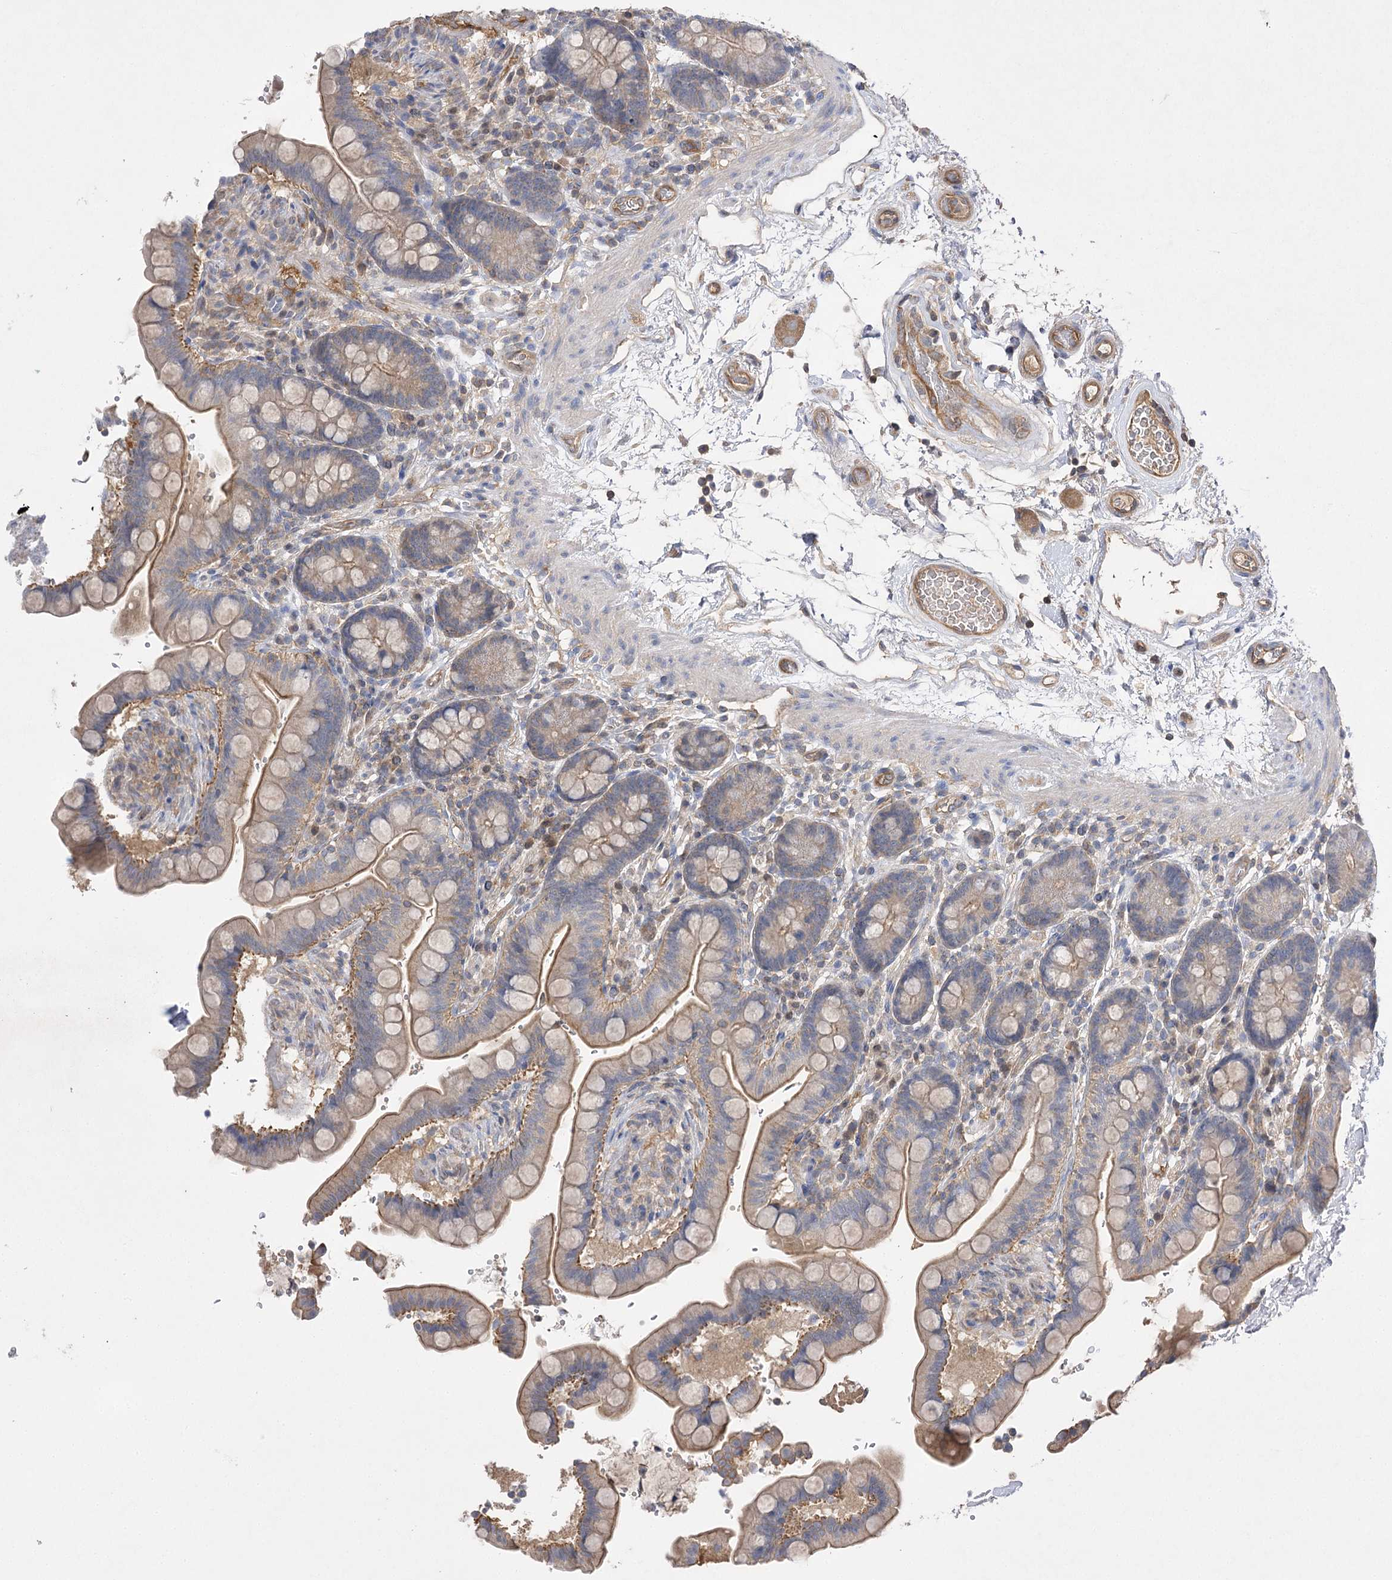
{"staining": {"intensity": "moderate", "quantity": ">75%", "location": "cytoplasmic/membranous"}, "tissue": "colon", "cell_type": "Endothelial cells", "image_type": "normal", "snomed": [{"axis": "morphology", "description": "Normal tissue, NOS"}, {"axis": "topography", "description": "Smooth muscle"}, {"axis": "topography", "description": "Colon"}], "caption": "DAB immunohistochemical staining of unremarkable human colon exhibits moderate cytoplasmic/membranous protein expression in approximately >75% of endothelial cells.", "gene": "BCR", "patient": {"sex": "male", "age": 73}}